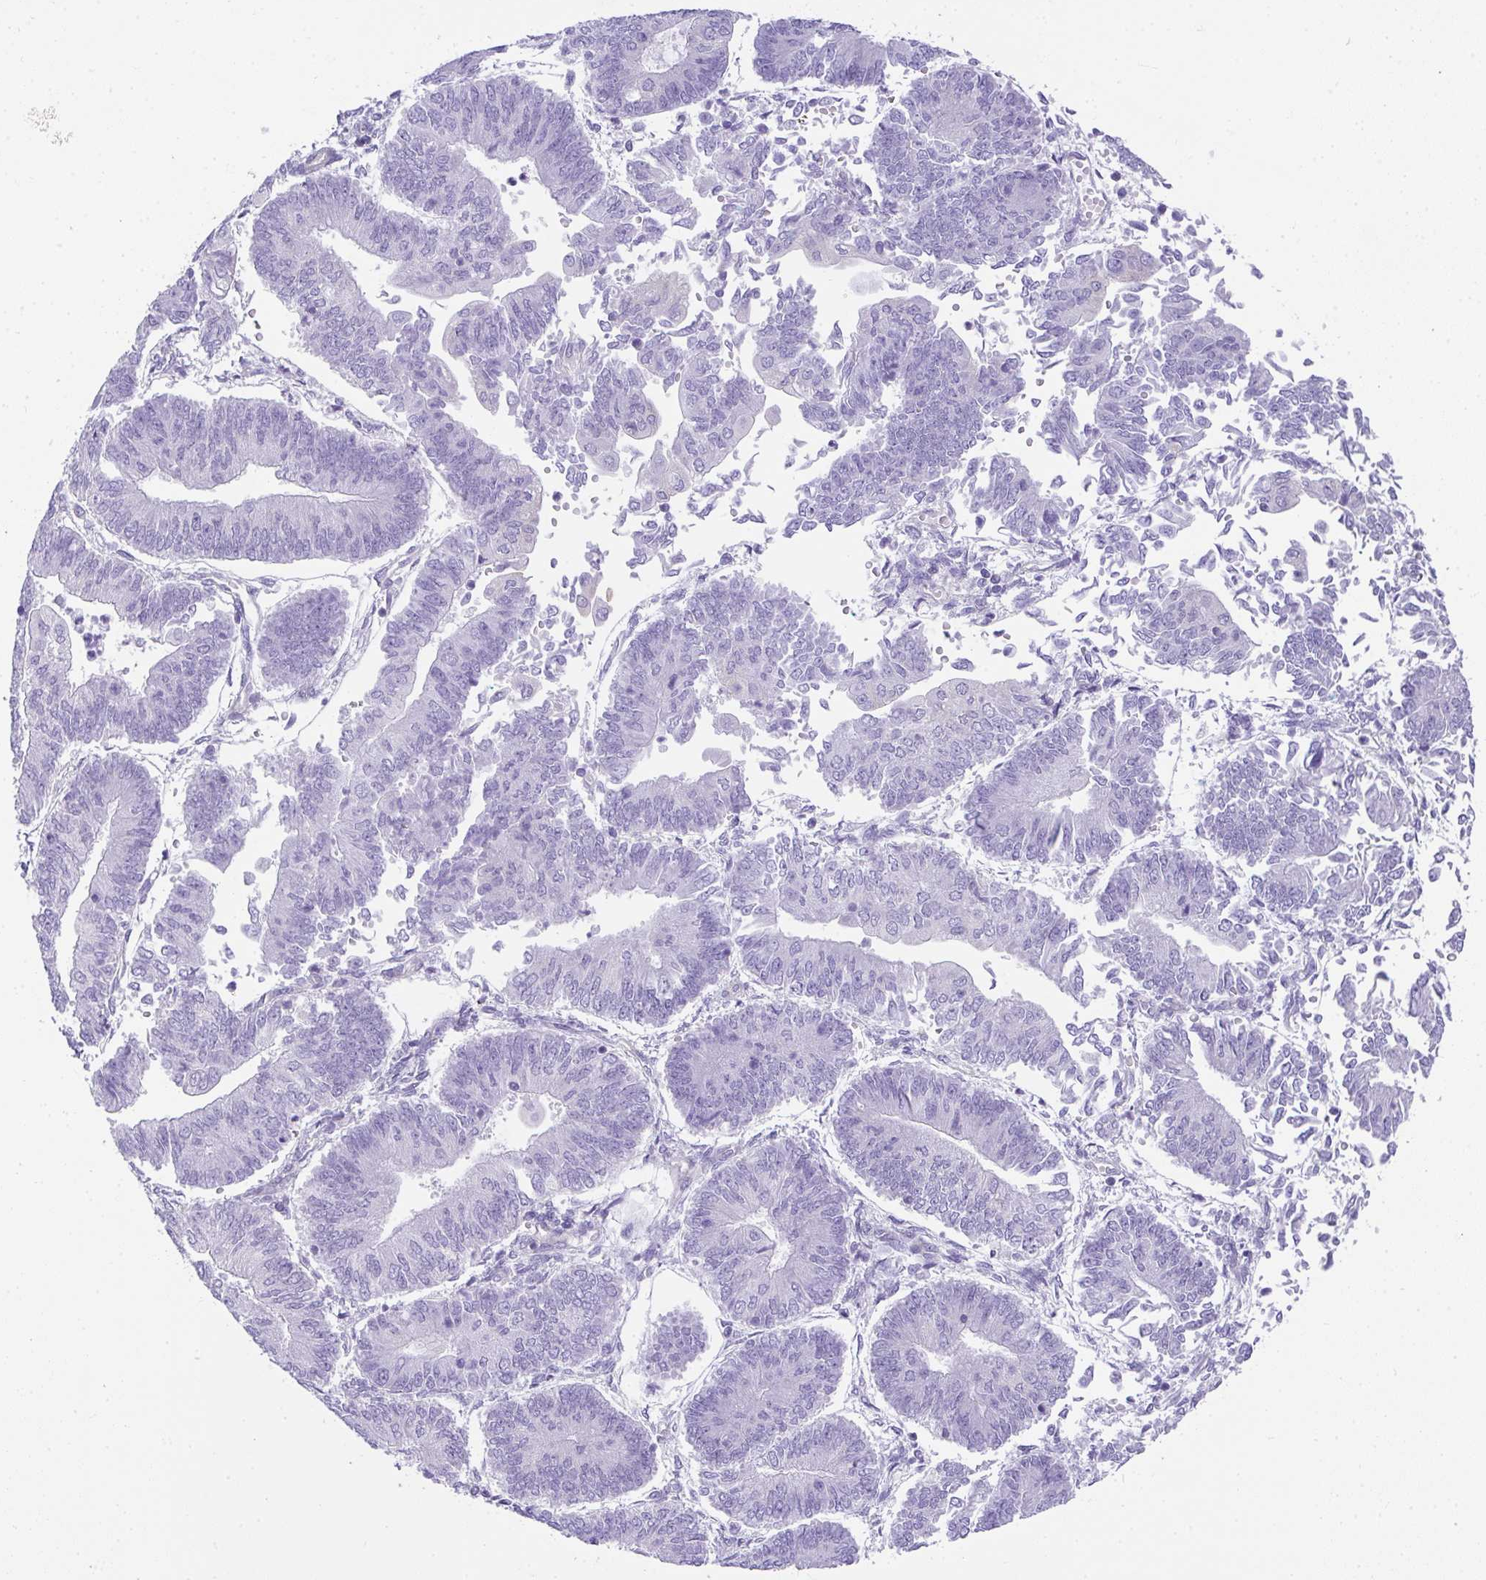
{"staining": {"intensity": "negative", "quantity": "none", "location": "none"}, "tissue": "endometrial cancer", "cell_type": "Tumor cells", "image_type": "cancer", "snomed": [{"axis": "morphology", "description": "Adenocarcinoma, NOS"}, {"axis": "topography", "description": "Endometrium"}], "caption": "Histopathology image shows no protein positivity in tumor cells of endometrial cancer tissue.", "gene": "PLPPR3", "patient": {"sex": "female", "age": 65}}